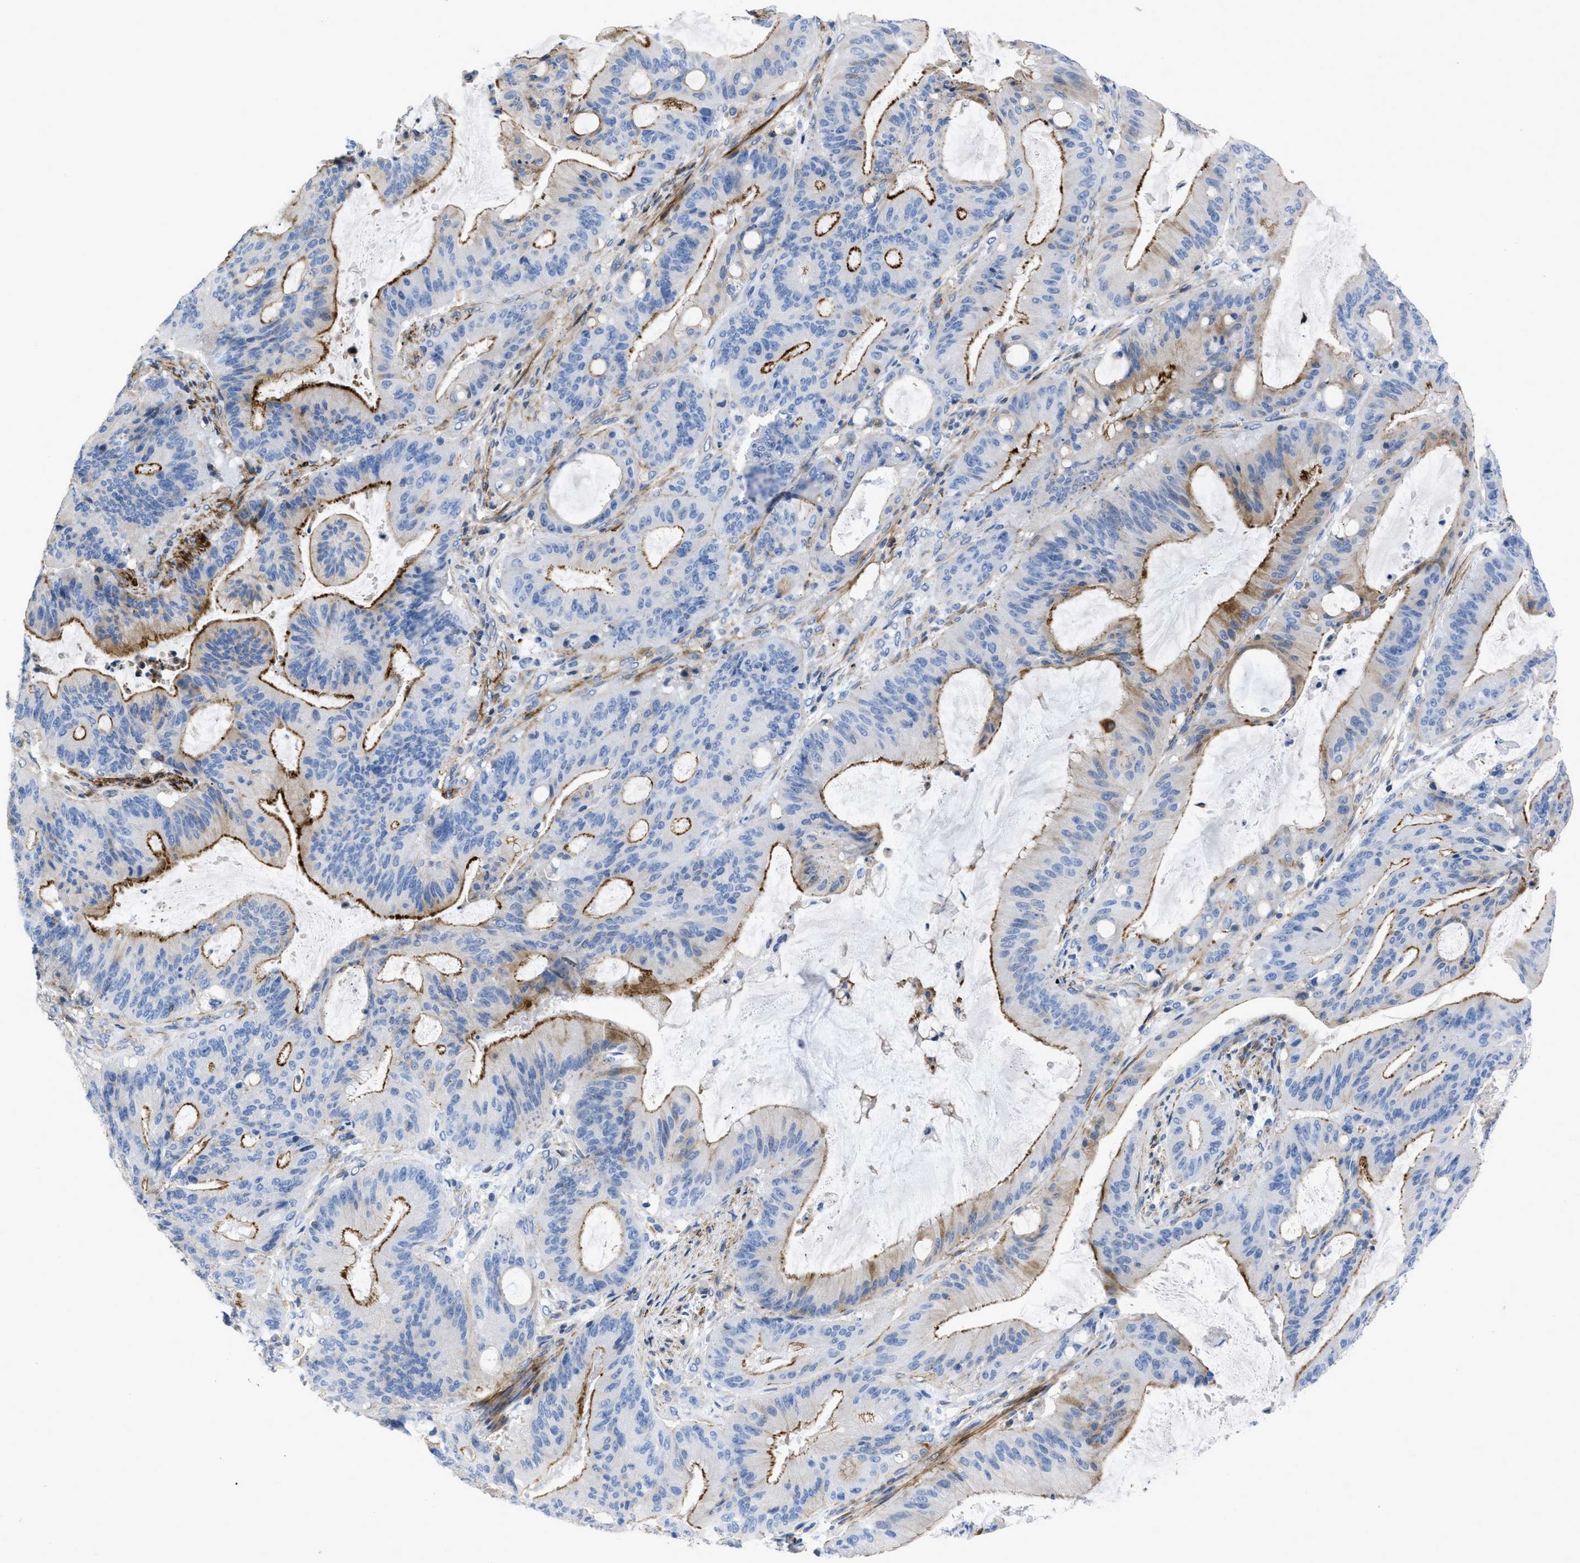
{"staining": {"intensity": "strong", "quantity": "25%-75%", "location": "cytoplasmic/membranous"}, "tissue": "liver cancer", "cell_type": "Tumor cells", "image_type": "cancer", "snomed": [{"axis": "morphology", "description": "Normal tissue, NOS"}, {"axis": "morphology", "description": "Cholangiocarcinoma"}, {"axis": "topography", "description": "Liver"}, {"axis": "topography", "description": "Peripheral nerve tissue"}], "caption": "Immunohistochemistry (IHC) (DAB) staining of human cholangiocarcinoma (liver) reveals strong cytoplasmic/membranous protein positivity in approximately 25%-75% of tumor cells. (DAB (3,3'-diaminobenzidine) IHC with brightfield microscopy, high magnification).", "gene": "PRMT2", "patient": {"sex": "female", "age": 73}}